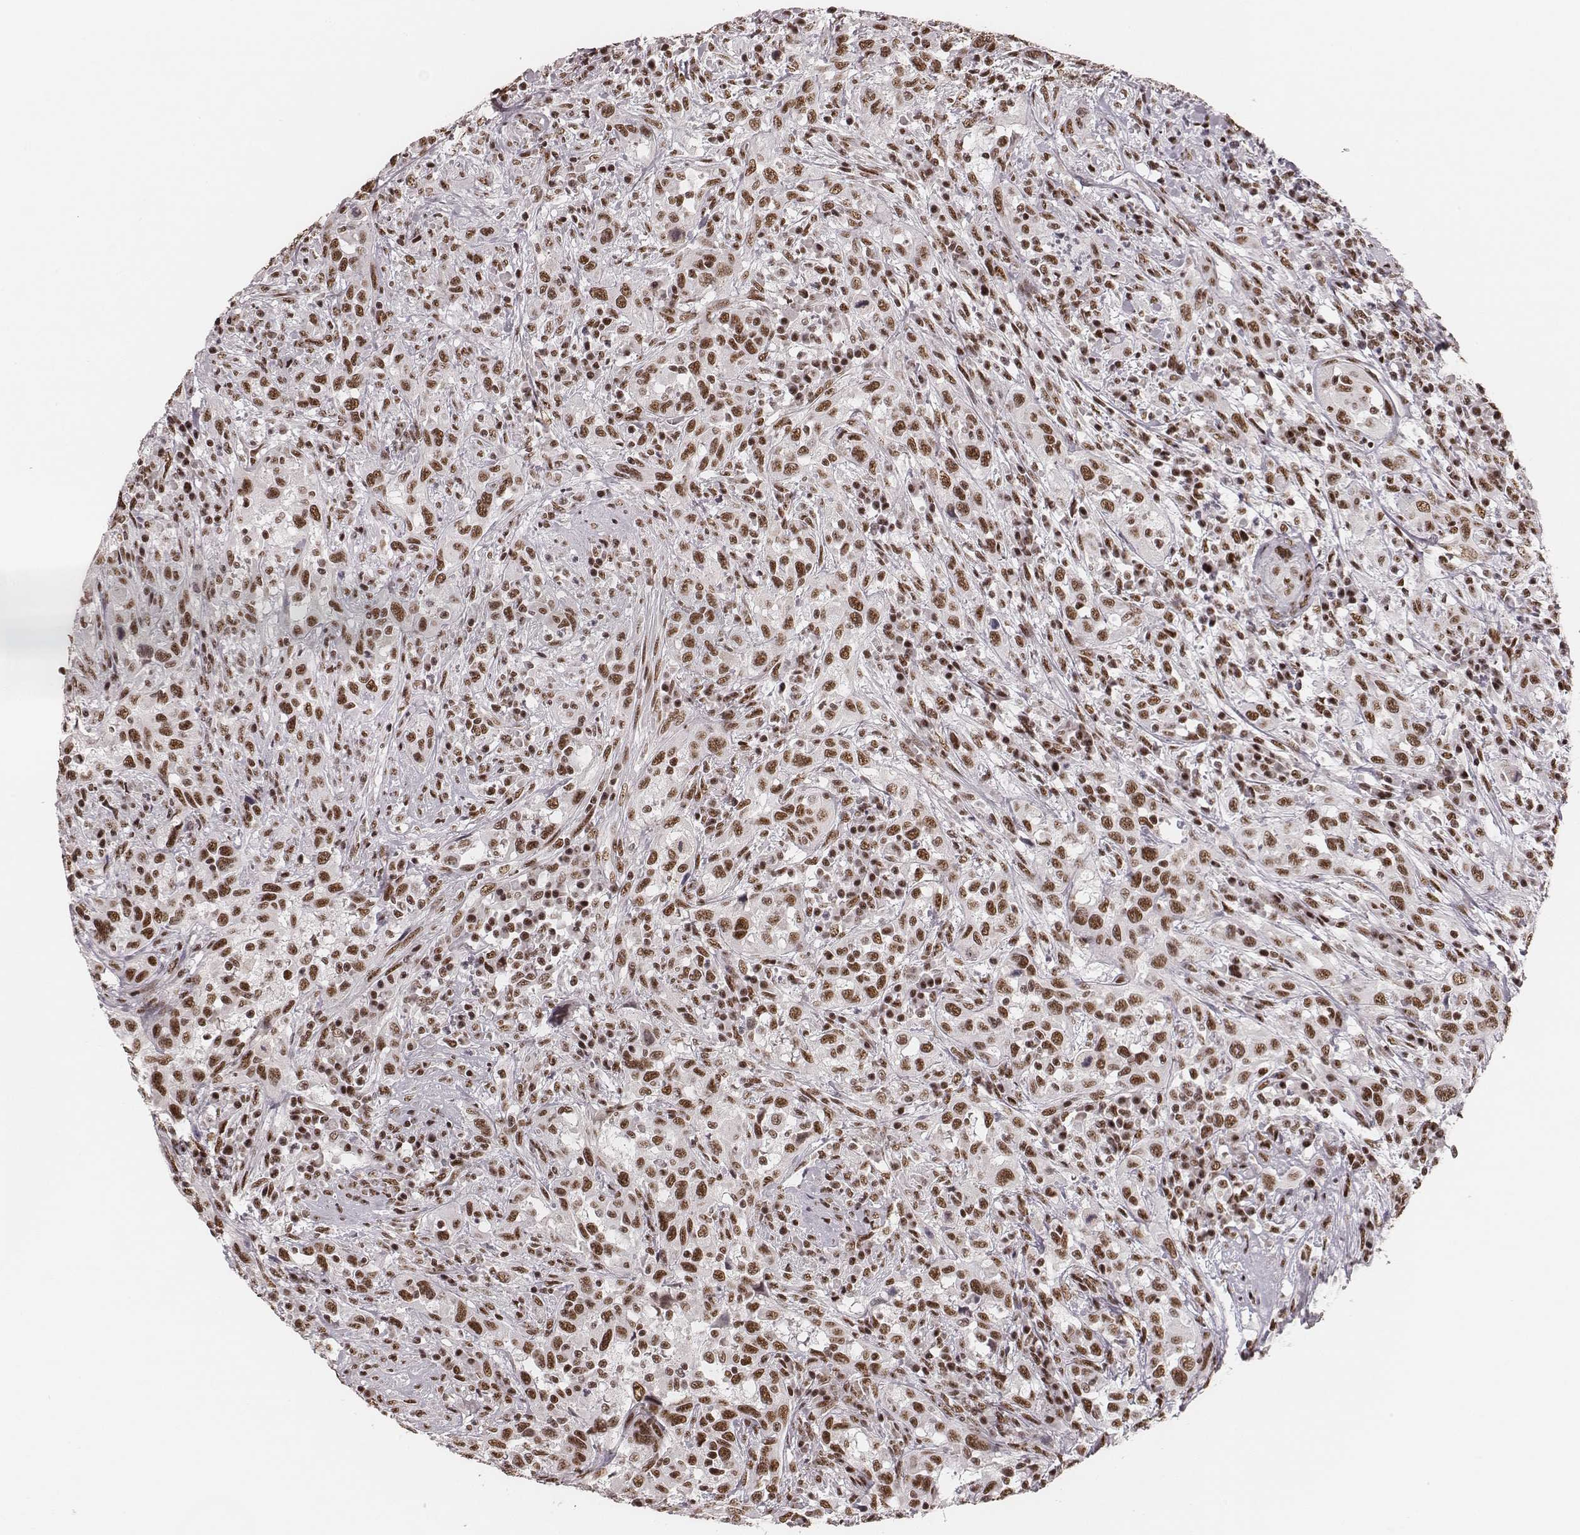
{"staining": {"intensity": "moderate", "quantity": ">75%", "location": "nuclear"}, "tissue": "urothelial cancer", "cell_type": "Tumor cells", "image_type": "cancer", "snomed": [{"axis": "morphology", "description": "Urothelial carcinoma, NOS"}, {"axis": "morphology", "description": "Urothelial carcinoma, High grade"}, {"axis": "topography", "description": "Urinary bladder"}], "caption": "Immunohistochemical staining of high-grade urothelial carcinoma exhibits medium levels of moderate nuclear protein staining in about >75% of tumor cells.", "gene": "LUC7L", "patient": {"sex": "female", "age": 64}}